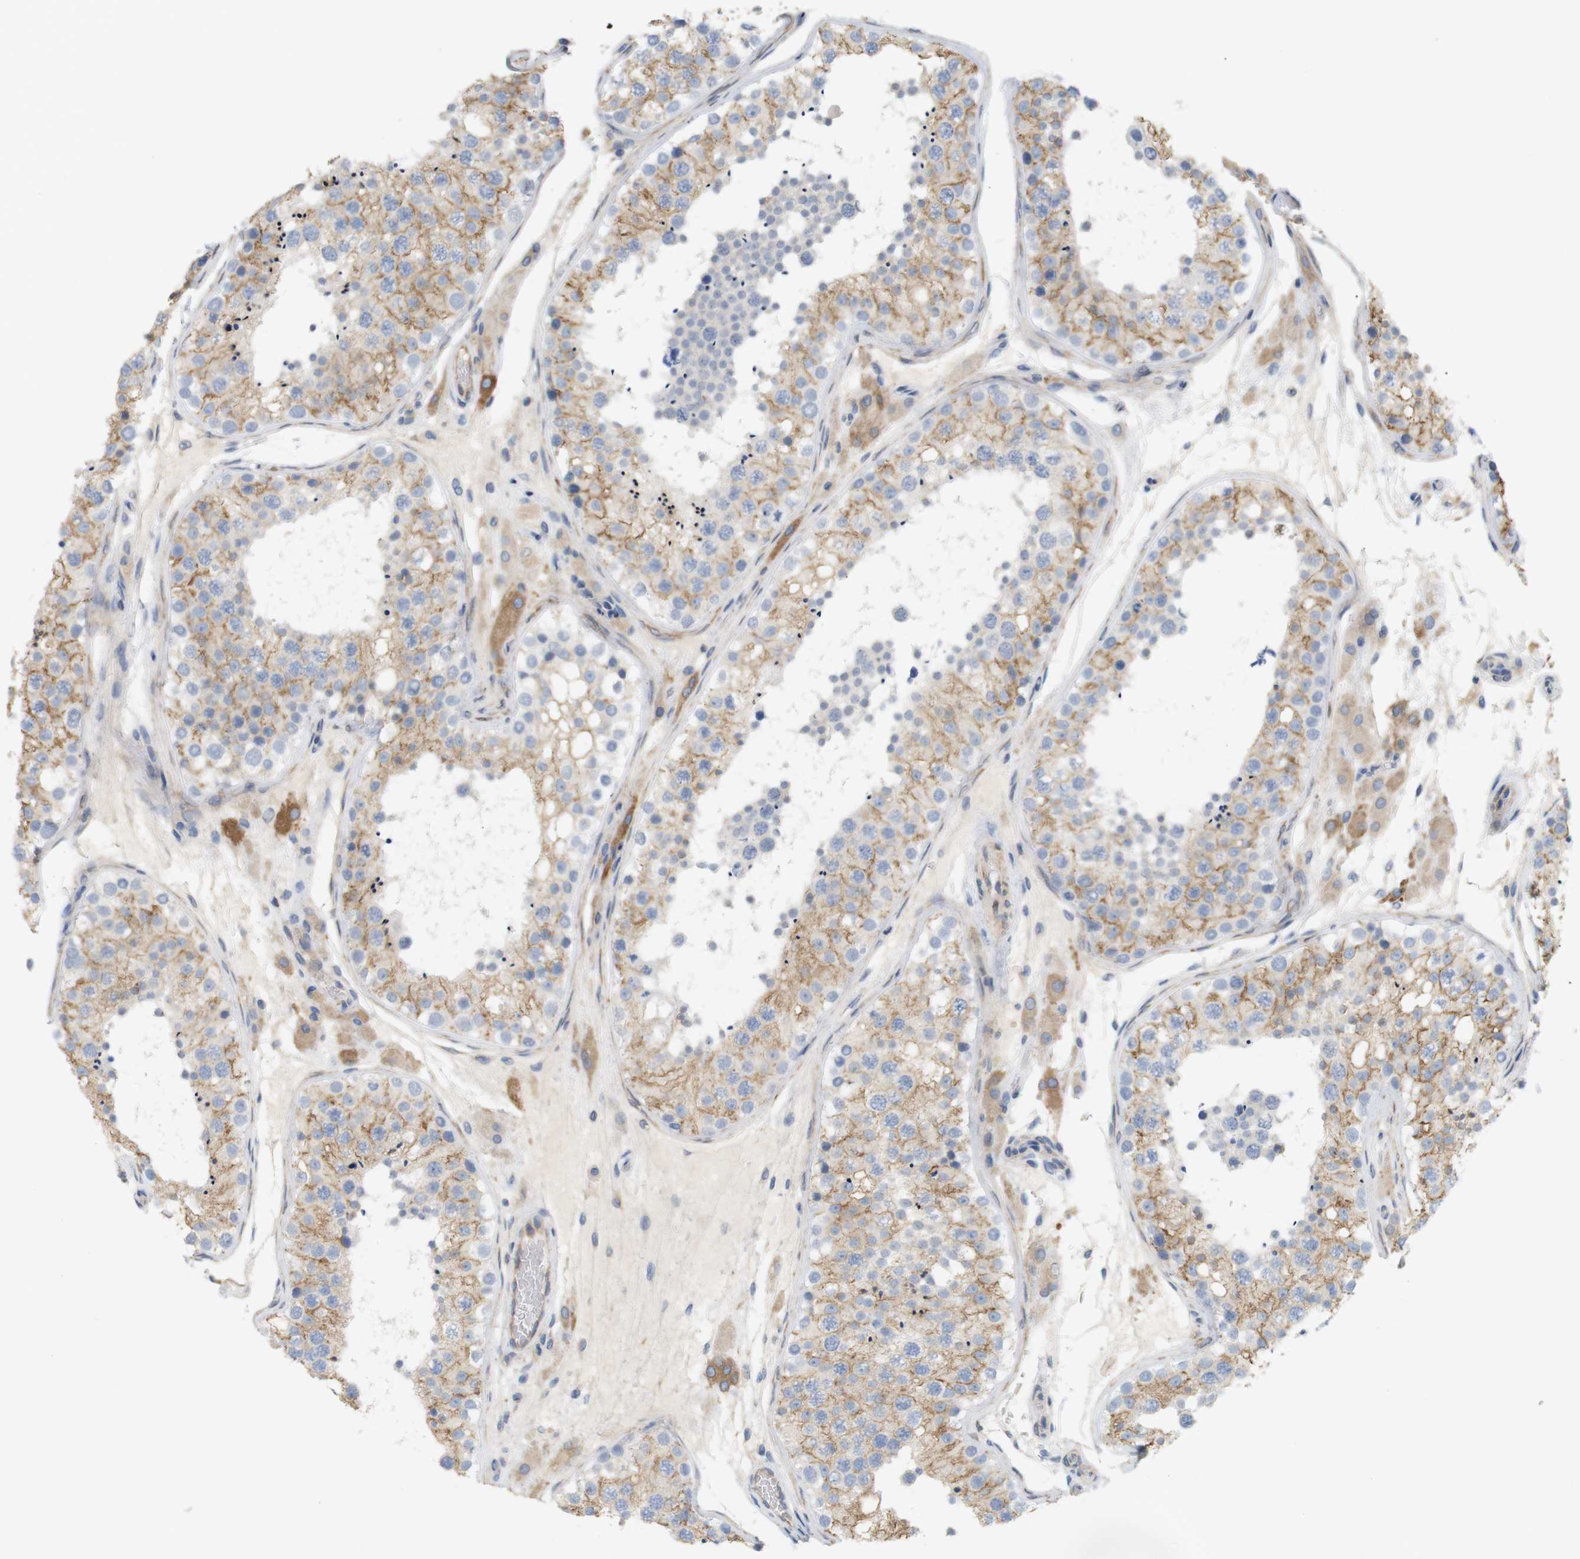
{"staining": {"intensity": "moderate", "quantity": ">75%", "location": "cytoplasmic/membranous"}, "tissue": "testis", "cell_type": "Cells in seminiferous ducts", "image_type": "normal", "snomed": [{"axis": "morphology", "description": "Normal tissue, NOS"}, {"axis": "topography", "description": "Testis"}], "caption": "The immunohistochemical stain highlights moderate cytoplasmic/membranous positivity in cells in seminiferous ducts of normal testis. (IHC, brightfield microscopy, high magnification).", "gene": "ITPR1", "patient": {"sex": "male", "age": 26}}